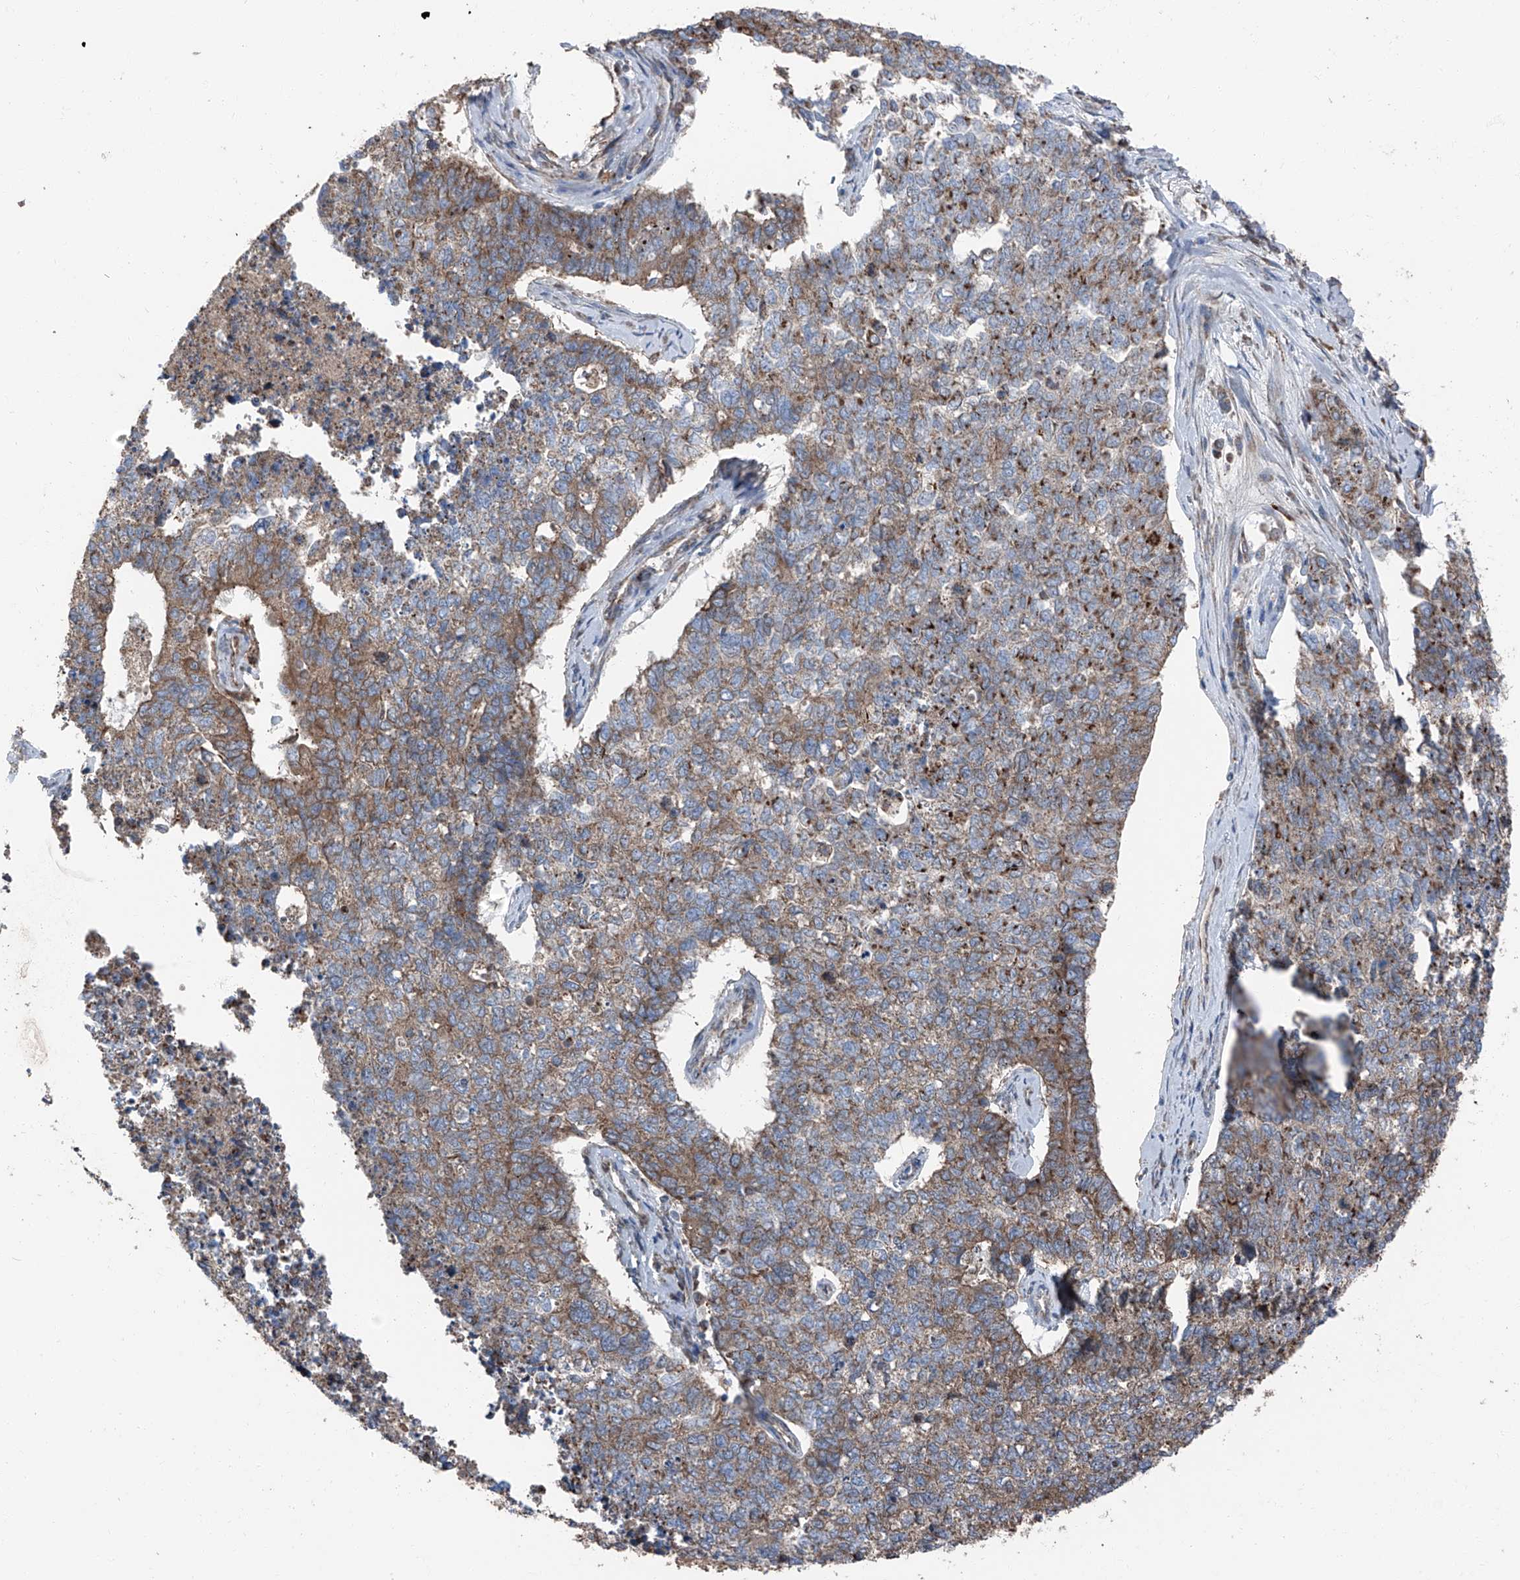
{"staining": {"intensity": "moderate", "quantity": "25%-75%", "location": "cytoplasmic/membranous"}, "tissue": "cervical cancer", "cell_type": "Tumor cells", "image_type": "cancer", "snomed": [{"axis": "morphology", "description": "Squamous cell carcinoma, NOS"}, {"axis": "topography", "description": "Cervix"}], "caption": "The image displays immunohistochemical staining of squamous cell carcinoma (cervical). There is moderate cytoplasmic/membranous positivity is identified in approximately 25%-75% of tumor cells.", "gene": "LIMK1", "patient": {"sex": "female", "age": 63}}